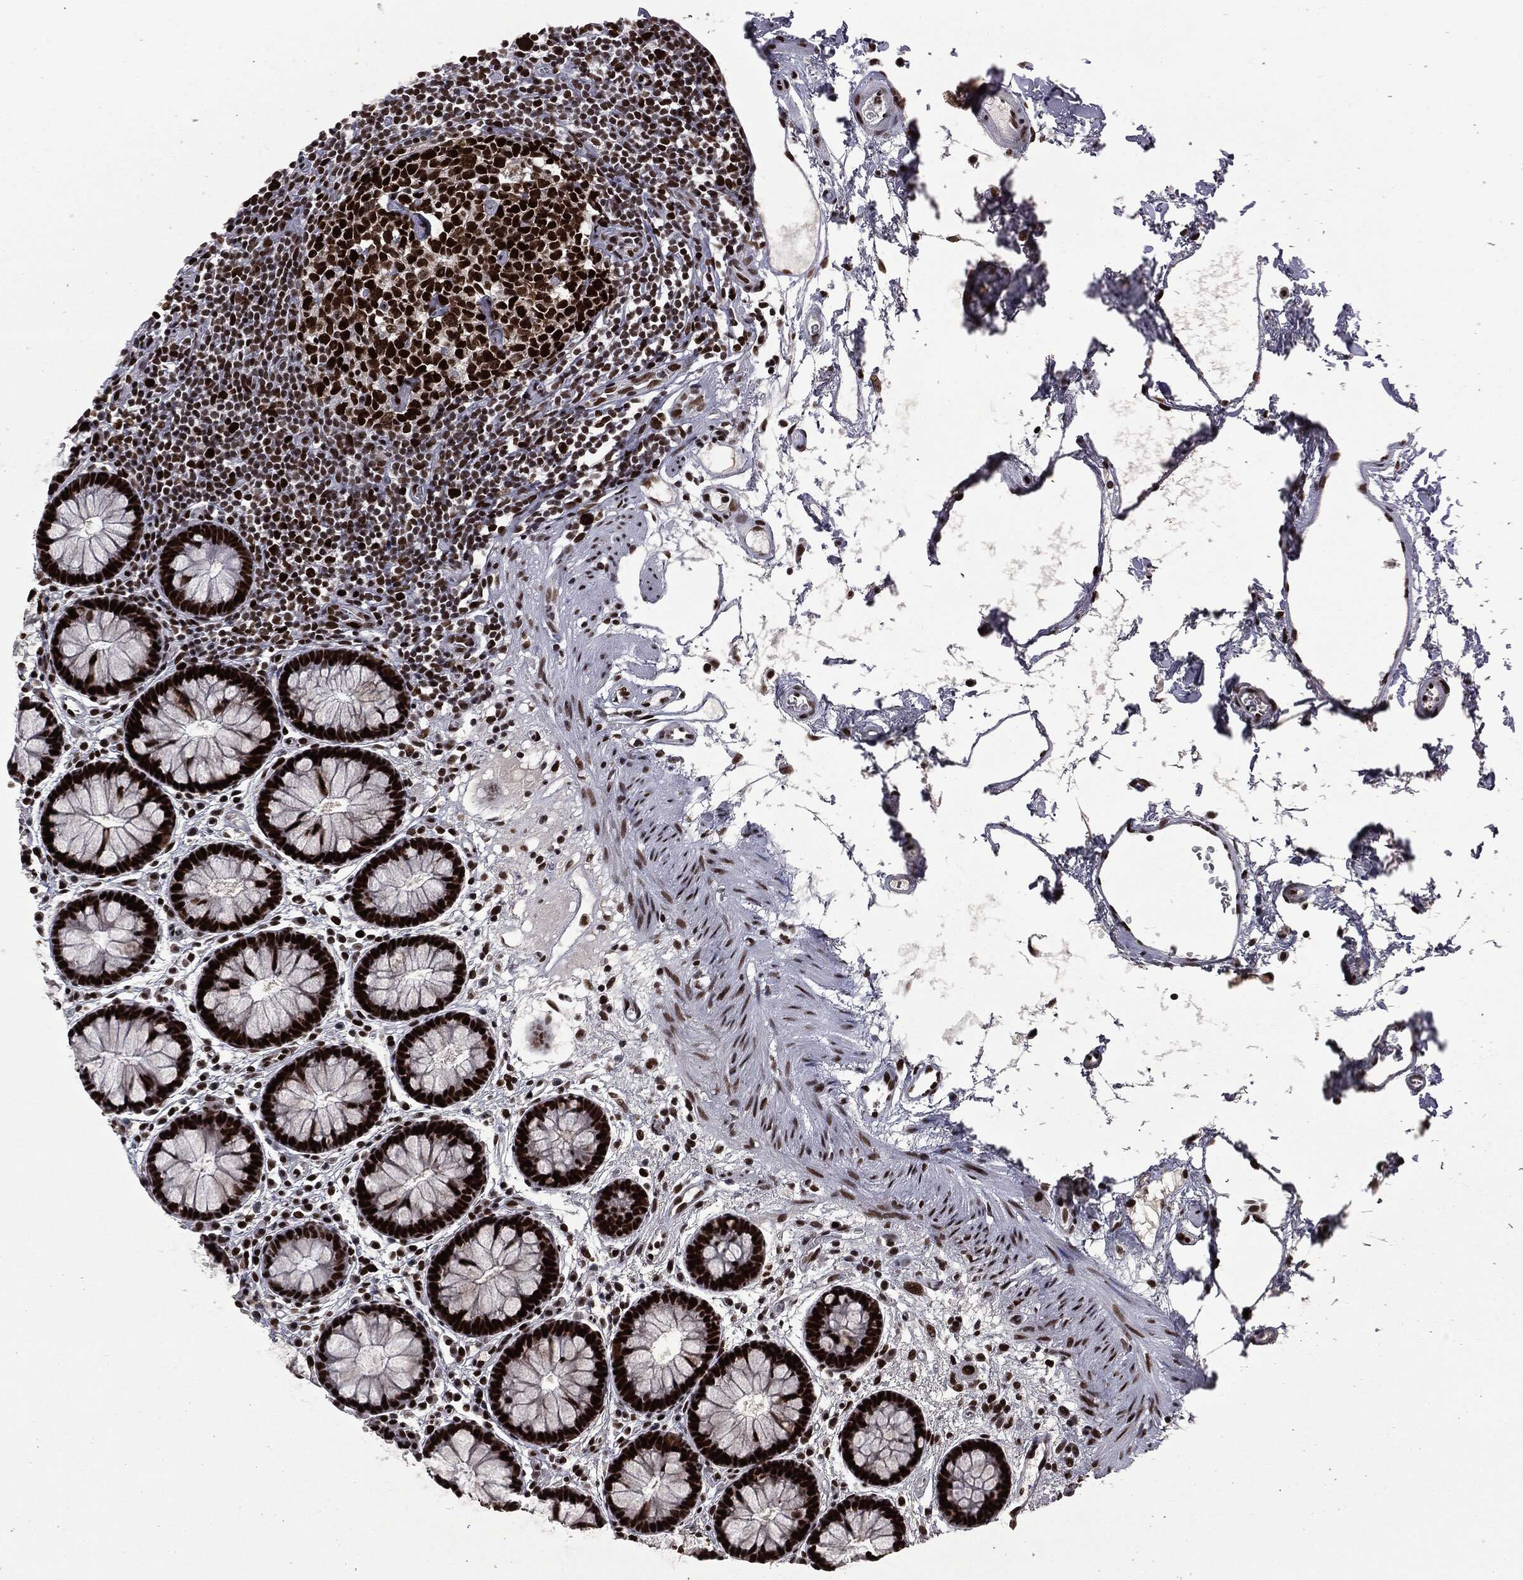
{"staining": {"intensity": "strong", "quantity": ">75%", "location": "nuclear"}, "tissue": "colon", "cell_type": "Endothelial cells", "image_type": "normal", "snomed": [{"axis": "morphology", "description": "Normal tissue, NOS"}, {"axis": "topography", "description": "Colon"}], "caption": "Colon stained with DAB (3,3'-diaminobenzidine) immunohistochemistry displays high levels of strong nuclear expression in approximately >75% of endothelial cells.", "gene": "MSH2", "patient": {"sex": "male", "age": 76}}